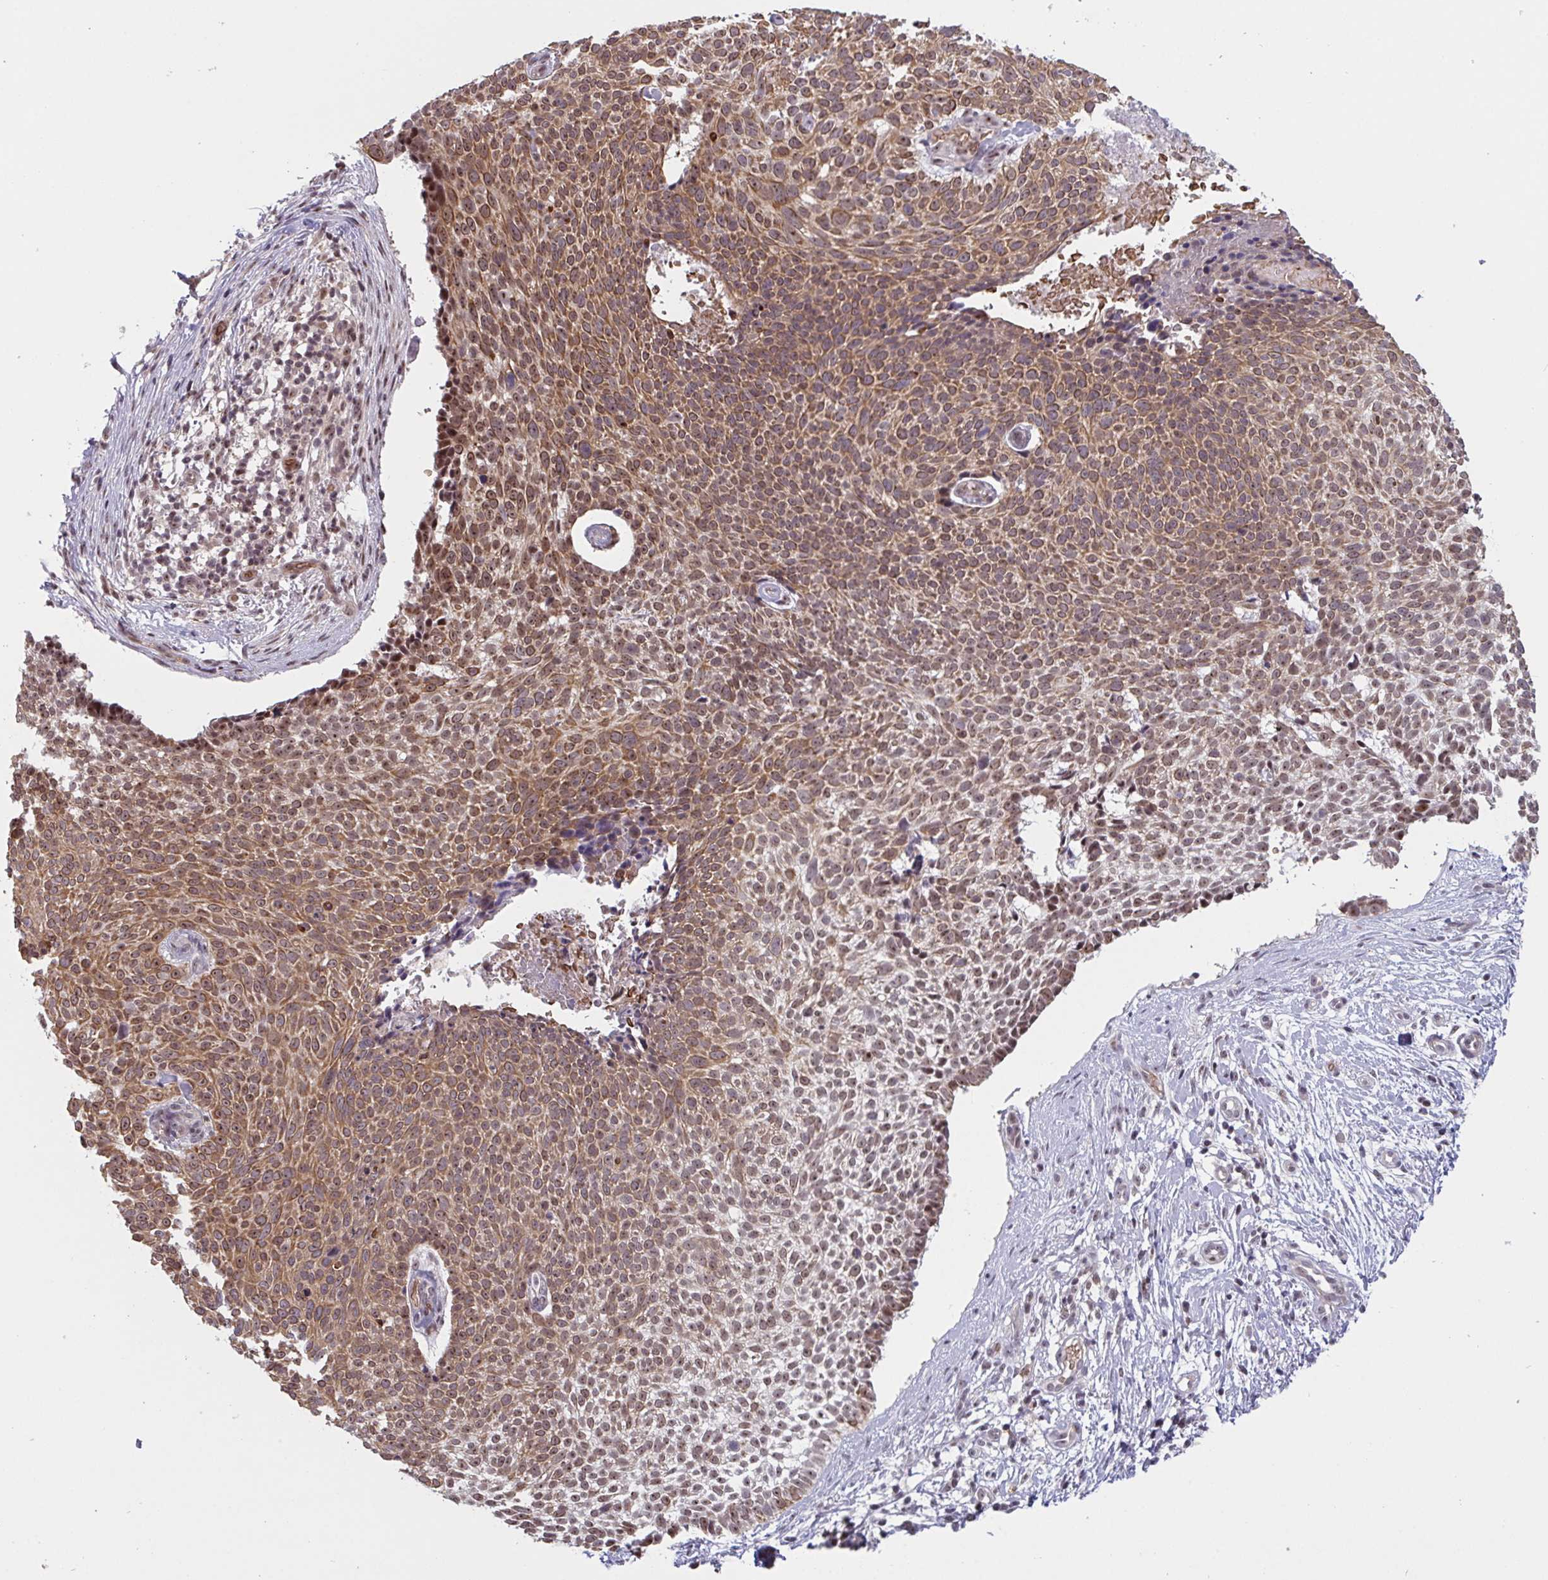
{"staining": {"intensity": "moderate", "quantity": ">75%", "location": "cytoplasmic/membranous,nuclear"}, "tissue": "skin cancer", "cell_type": "Tumor cells", "image_type": "cancer", "snomed": [{"axis": "morphology", "description": "Basal cell carcinoma"}, {"axis": "topography", "description": "Skin"}, {"axis": "topography", "description": "Skin of back"}], "caption": "This is an image of immunohistochemistry staining of basal cell carcinoma (skin), which shows moderate positivity in the cytoplasmic/membranous and nuclear of tumor cells.", "gene": "NLRP13", "patient": {"sex": "male", "age": 81}}